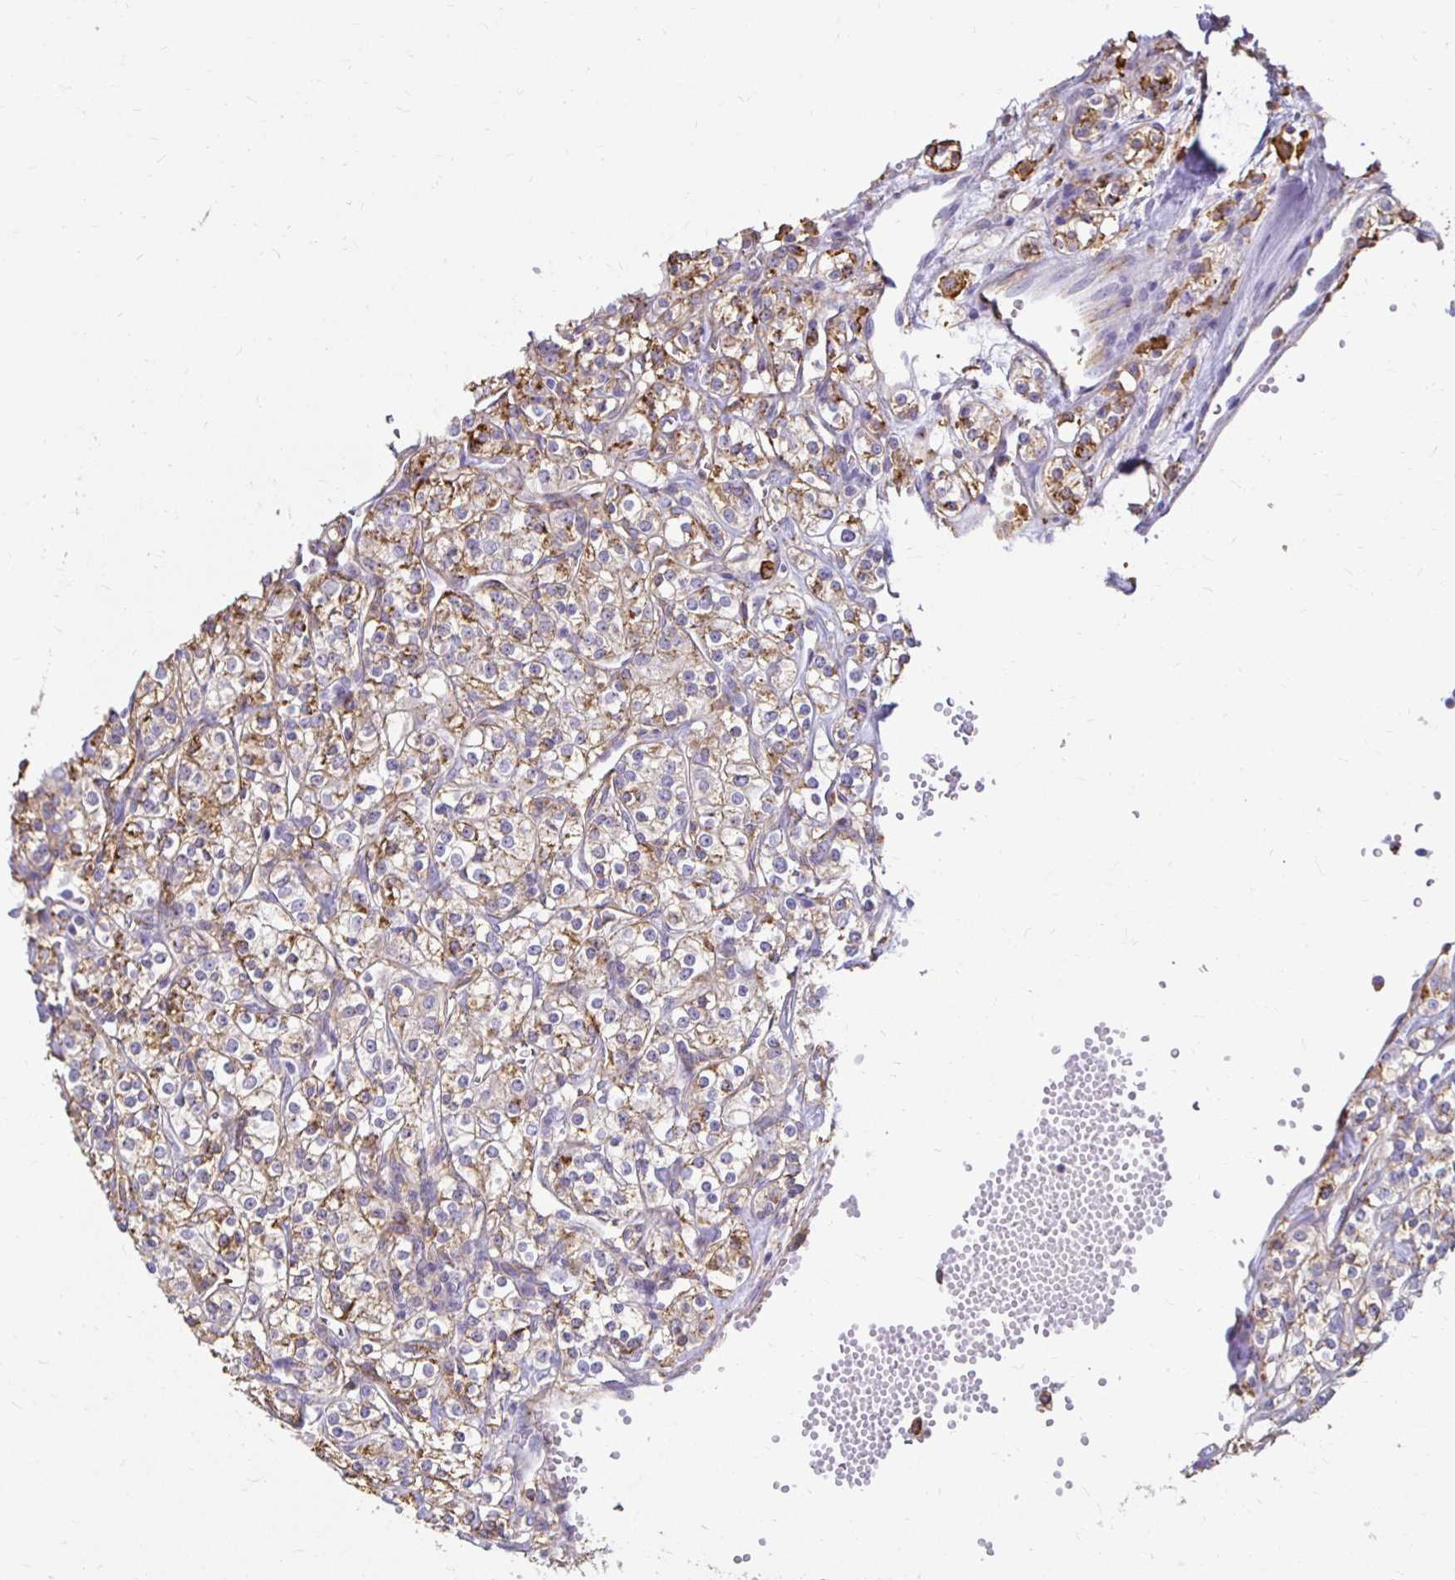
{"staining": {"intensity": "weak", "quantity": "25%-75%", "location": "cytoplasmic/membranous"}, "tissue": "renal cancer", "cell_type": "Tumor cells", "image_type": "cancer", "snomed": [{"axis": "morphology", "description": "Adenocarcinoma, NOS"}, {"axis": "topography", "description": "Kidney"}], "caption": "This is a micrograph of immunohistochemistry staining of renal cancer (adenocarcinoma), which shows weak positivity in the cytoplasmic/membranous of tumor cells.", "gene": "TAS1R3", "patient": {"sex": "male", "age": 77}}